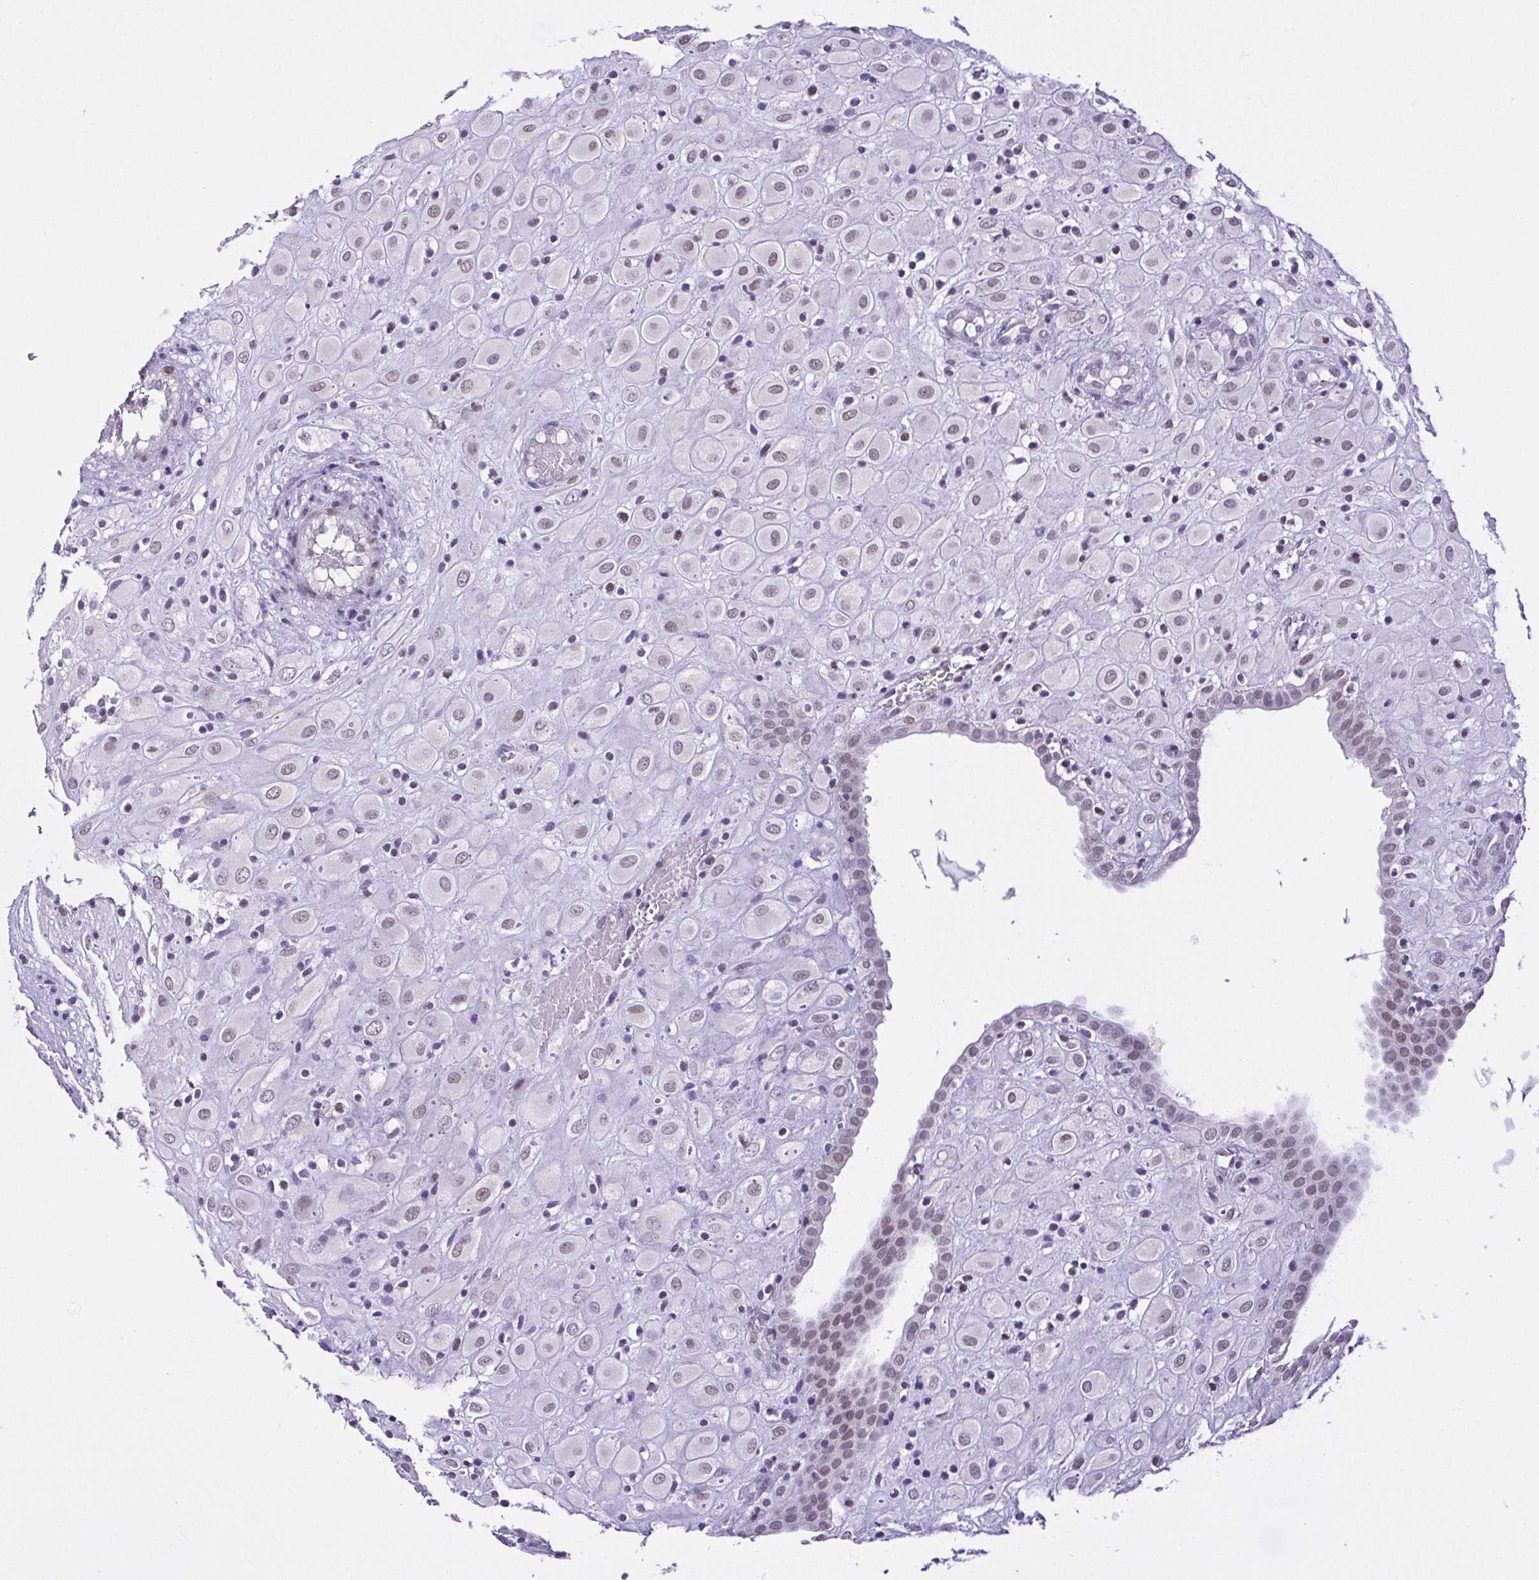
{"staining": {"intensity": "weak", "quantity": "<25%", "location": "nuclear"}, "tissue": "placenta", "cell_type": "Decidual cells", "image_type": "normal", "snomed": [{"axis": "morphology", "description": "Normal tissue, NOS"}, {"axis": "topography", "description": "Placenta"}], "caption": "Immunohistochemistry (IHC) of benign placenta exhibits no staining in decidual cells.", "gene": "RBM3", "patient": {"sex": "female", "age": 24}}